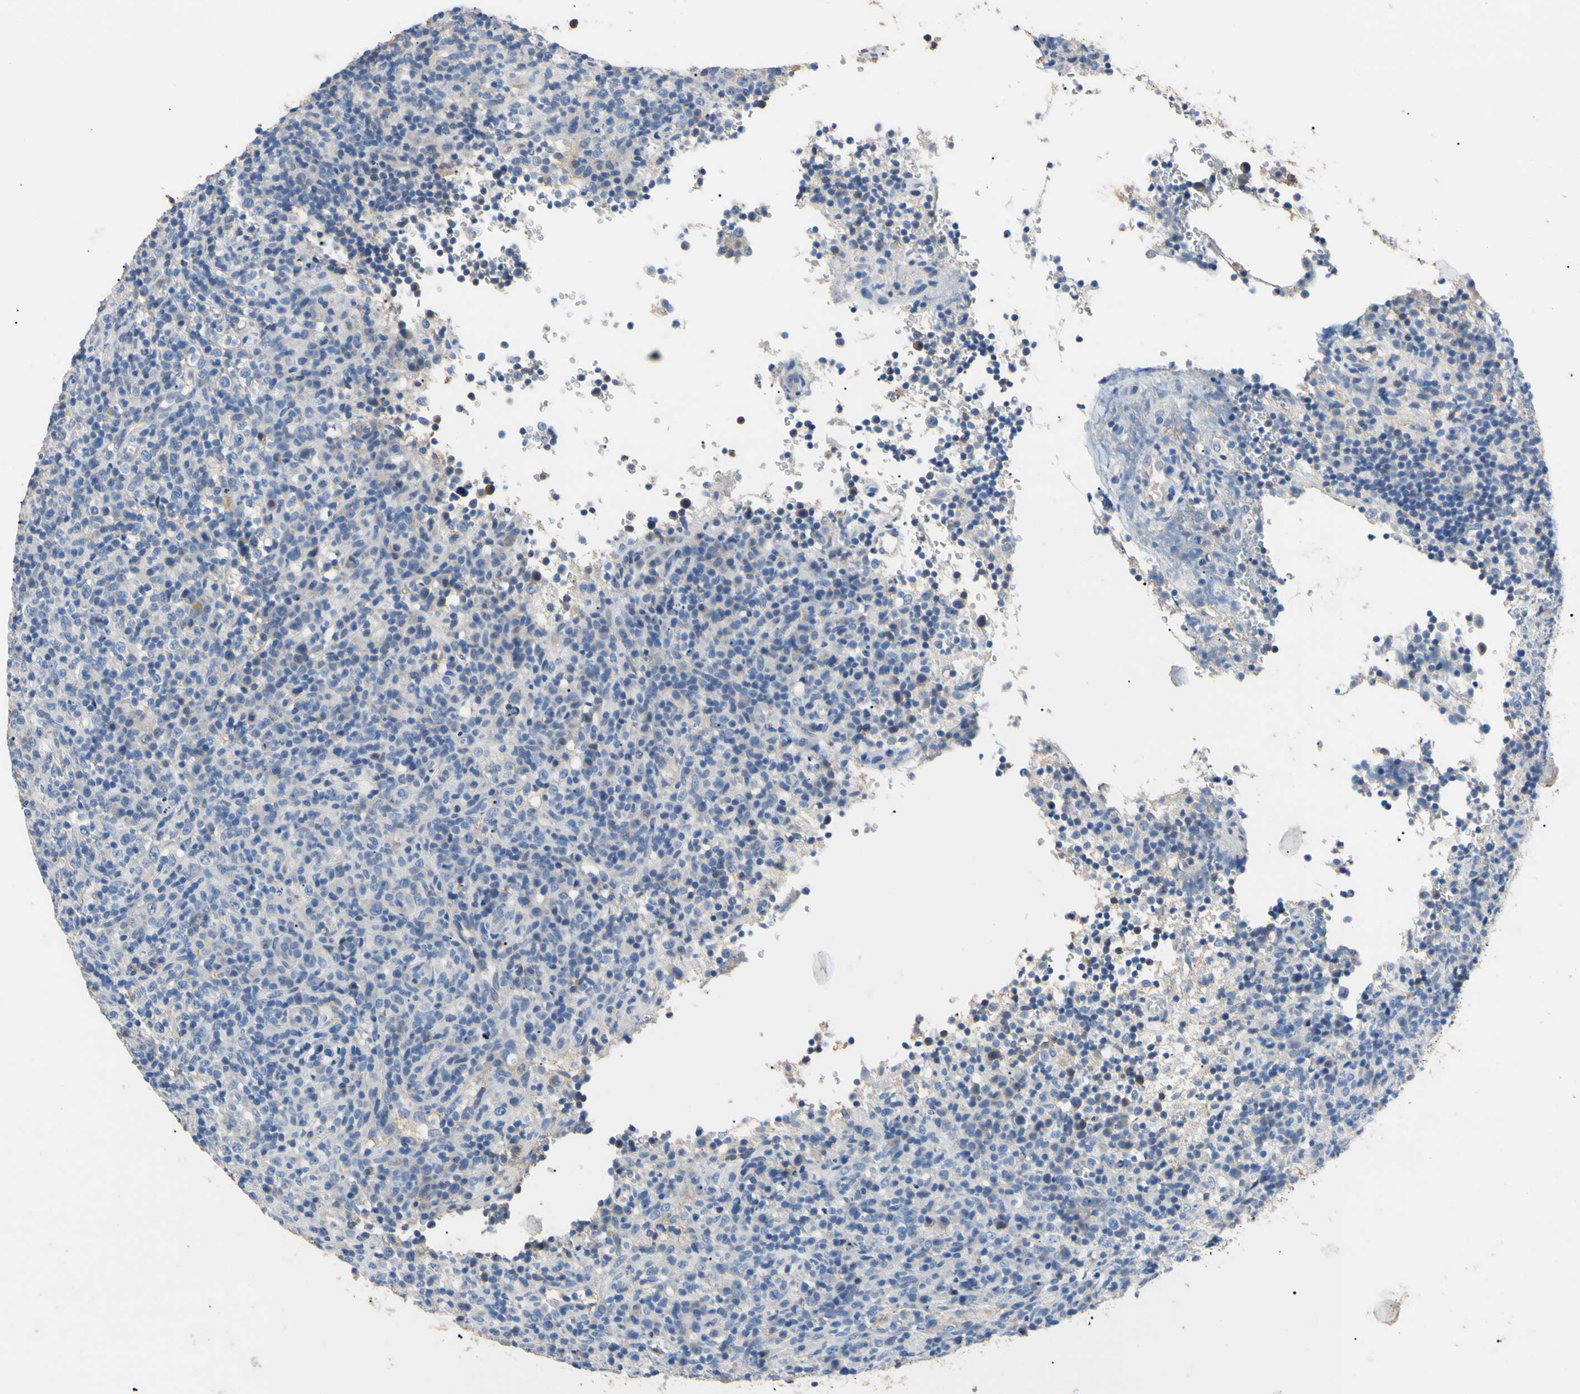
{"staining": {"intensity": "negative", "quantity": "none", "location": "none"}, "tissue": "lymphoma", "cell_type": "Tumor cells", "image_type": "cancer", "snomed": [{"axis": "morphology", "description": "Malignant lymphoma, non-Hodgkin's type, High grade"}, {"axis": "topography", "description": "Lymph node"}], "caption": "Tumor cells are negative for protein expression in human lymphoma.", "gene": "PNKD", "patient": {"sex": "female", "age": 76}}